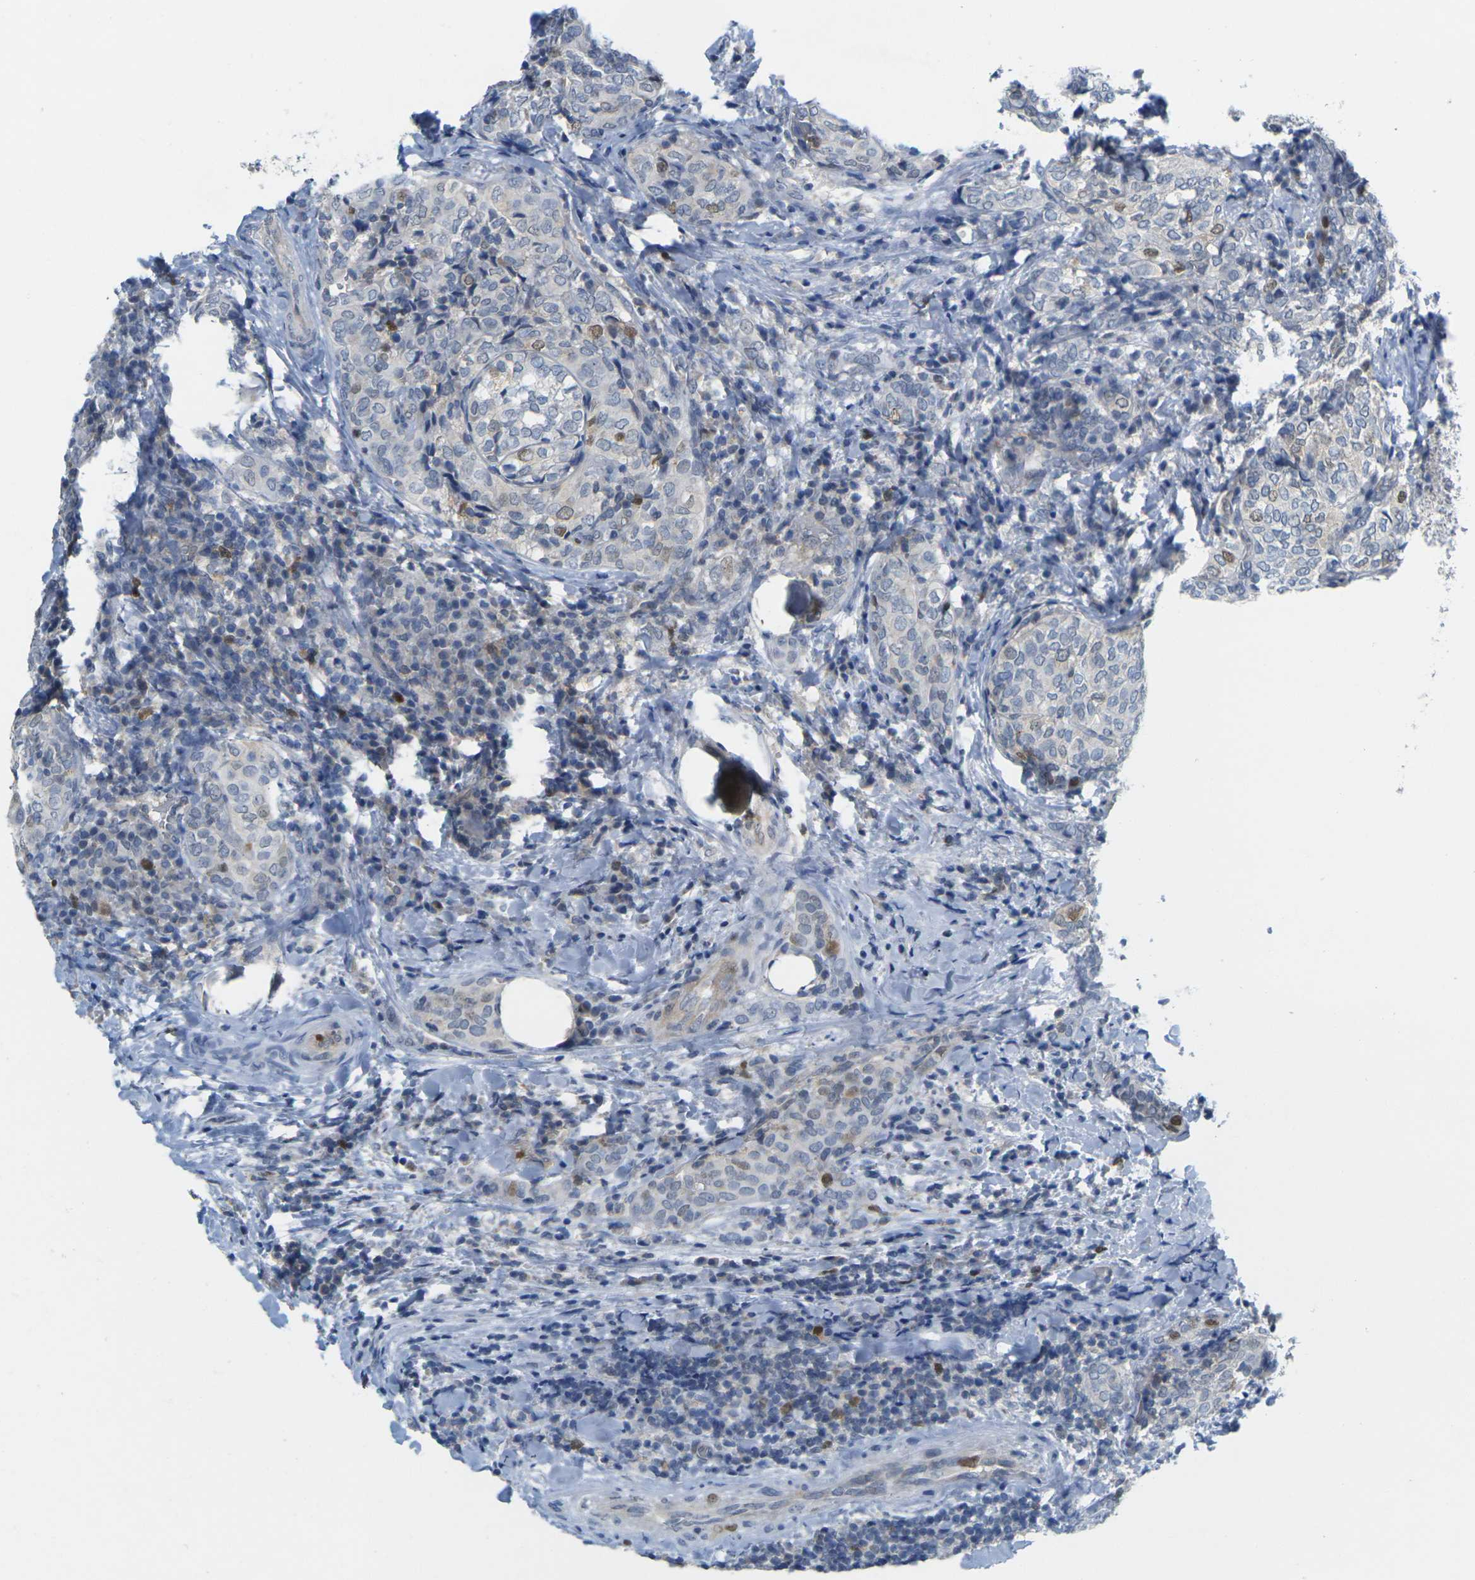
{"staining": {"intensity": "moderate", "quantity": "<25%", "location": "cytoplasmic/membranous,nuclear"}, "tissue": "thyroid cancer", "cell_type": "Tumor cells", "image_type": "cancer", "snomed": [{"axis": "morphology", "description": "Normal tissue, NOS"}, {"axis": "morphology", "description": "Papillary adenocarcinoma, NOS"}, {"axis": "topography", "description": "Thyroid gland"}], "caption": "DAB immunohistochemical staining of thyroid cancer exhibits moderate cytoplasmic/membranous and nuclear protein expression in about <25% of tumor cells.", "gene": "CDK2", "patient": {"sex": "female", "age": 30}}